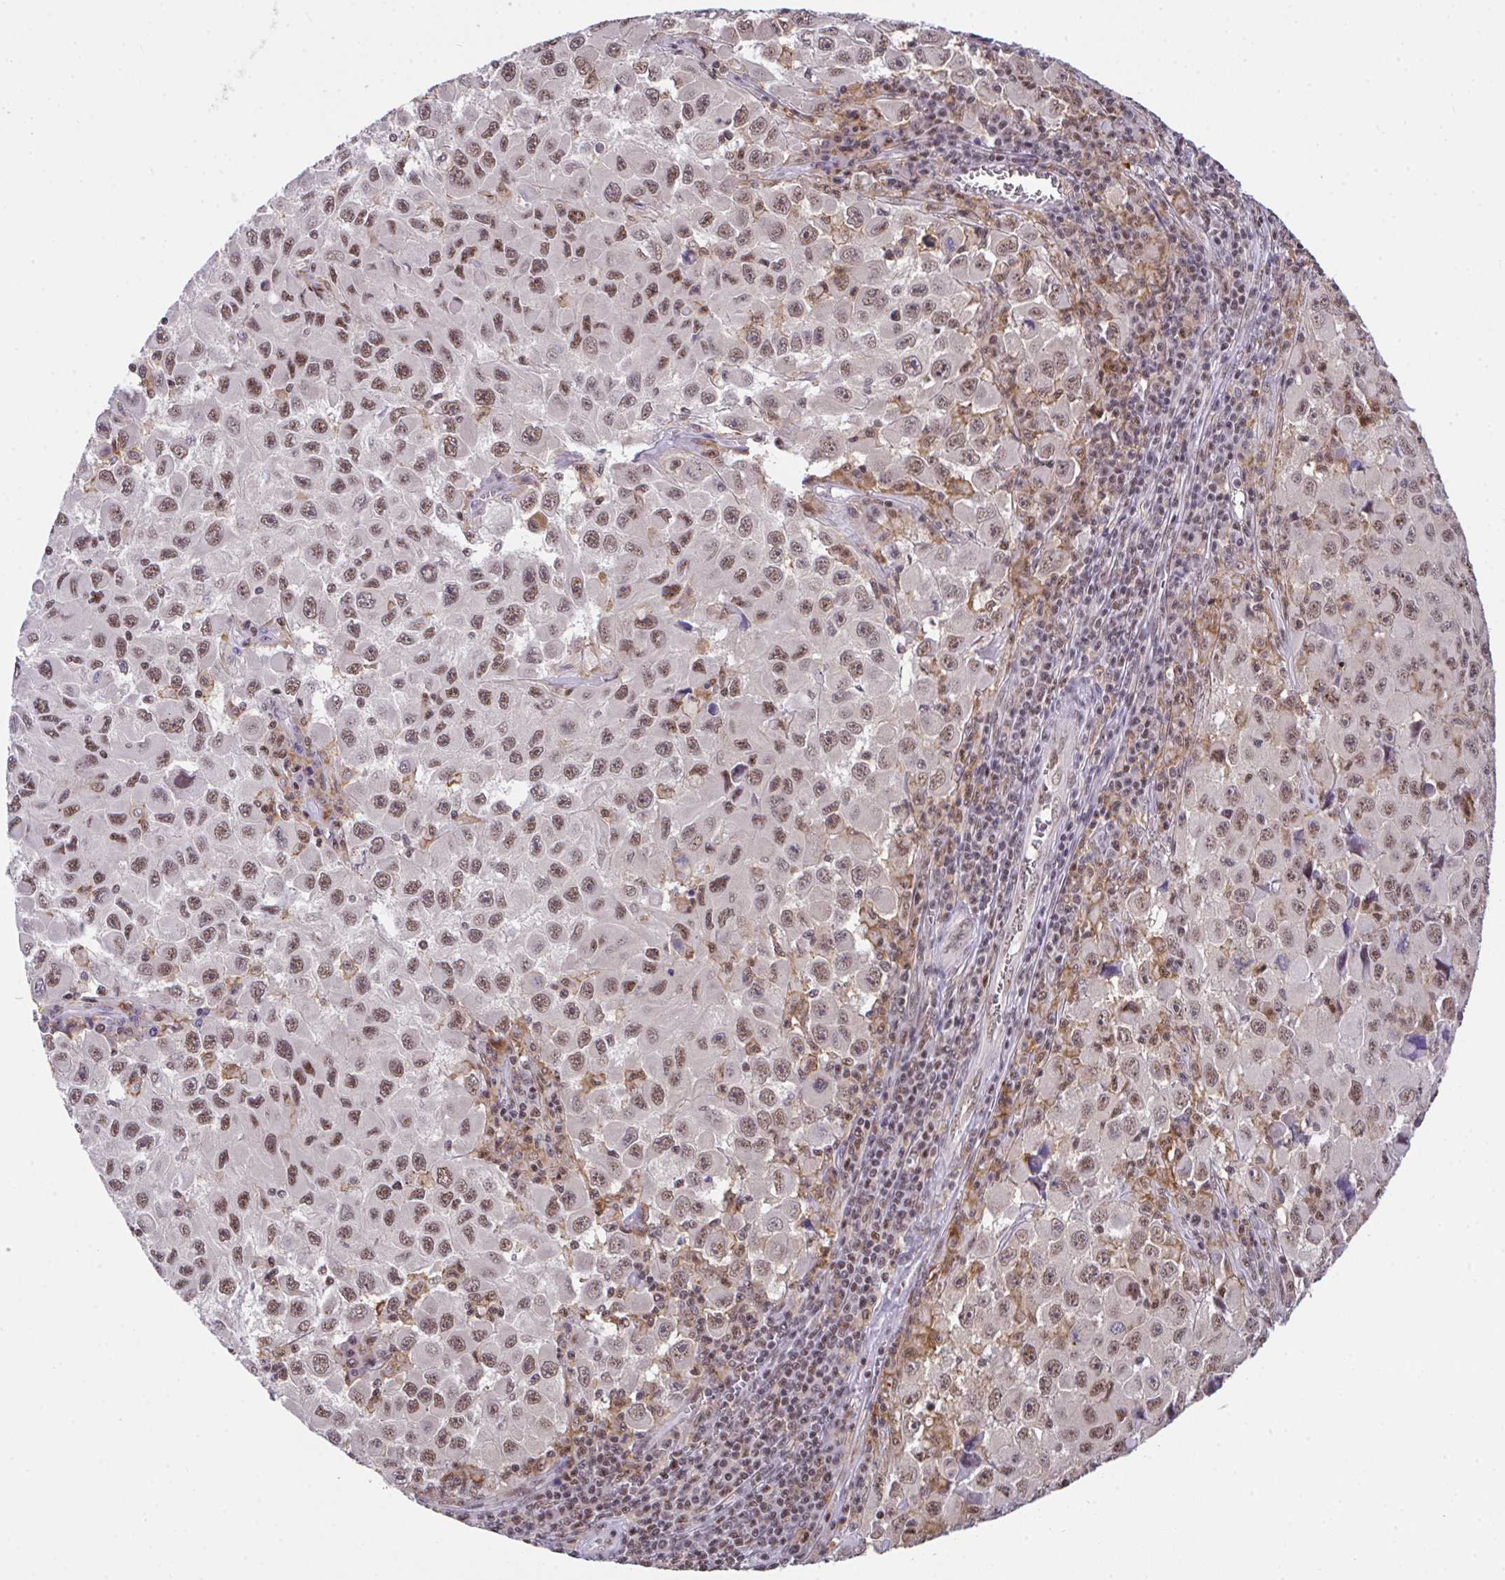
{"staining": {"intensity": "moderate", "quantity": ">75%", "location": "nuclear"}, "tissue": "melanoma", "cell_type": "Tumor cells", "image_type": "cancer", "snomed": [{"axis": "morphology", "description": "Malignant melanoma, Metastatic site"}, {"axis": "topography", "description": "Lymph node"}], "caption": "Melanoma stained for a protein (brown) demonstrates moderate nuclear positive expression in about >75% of tumor cells.", "gene": "OR6K3", "patient": {"sex": "female", "age": 67}}